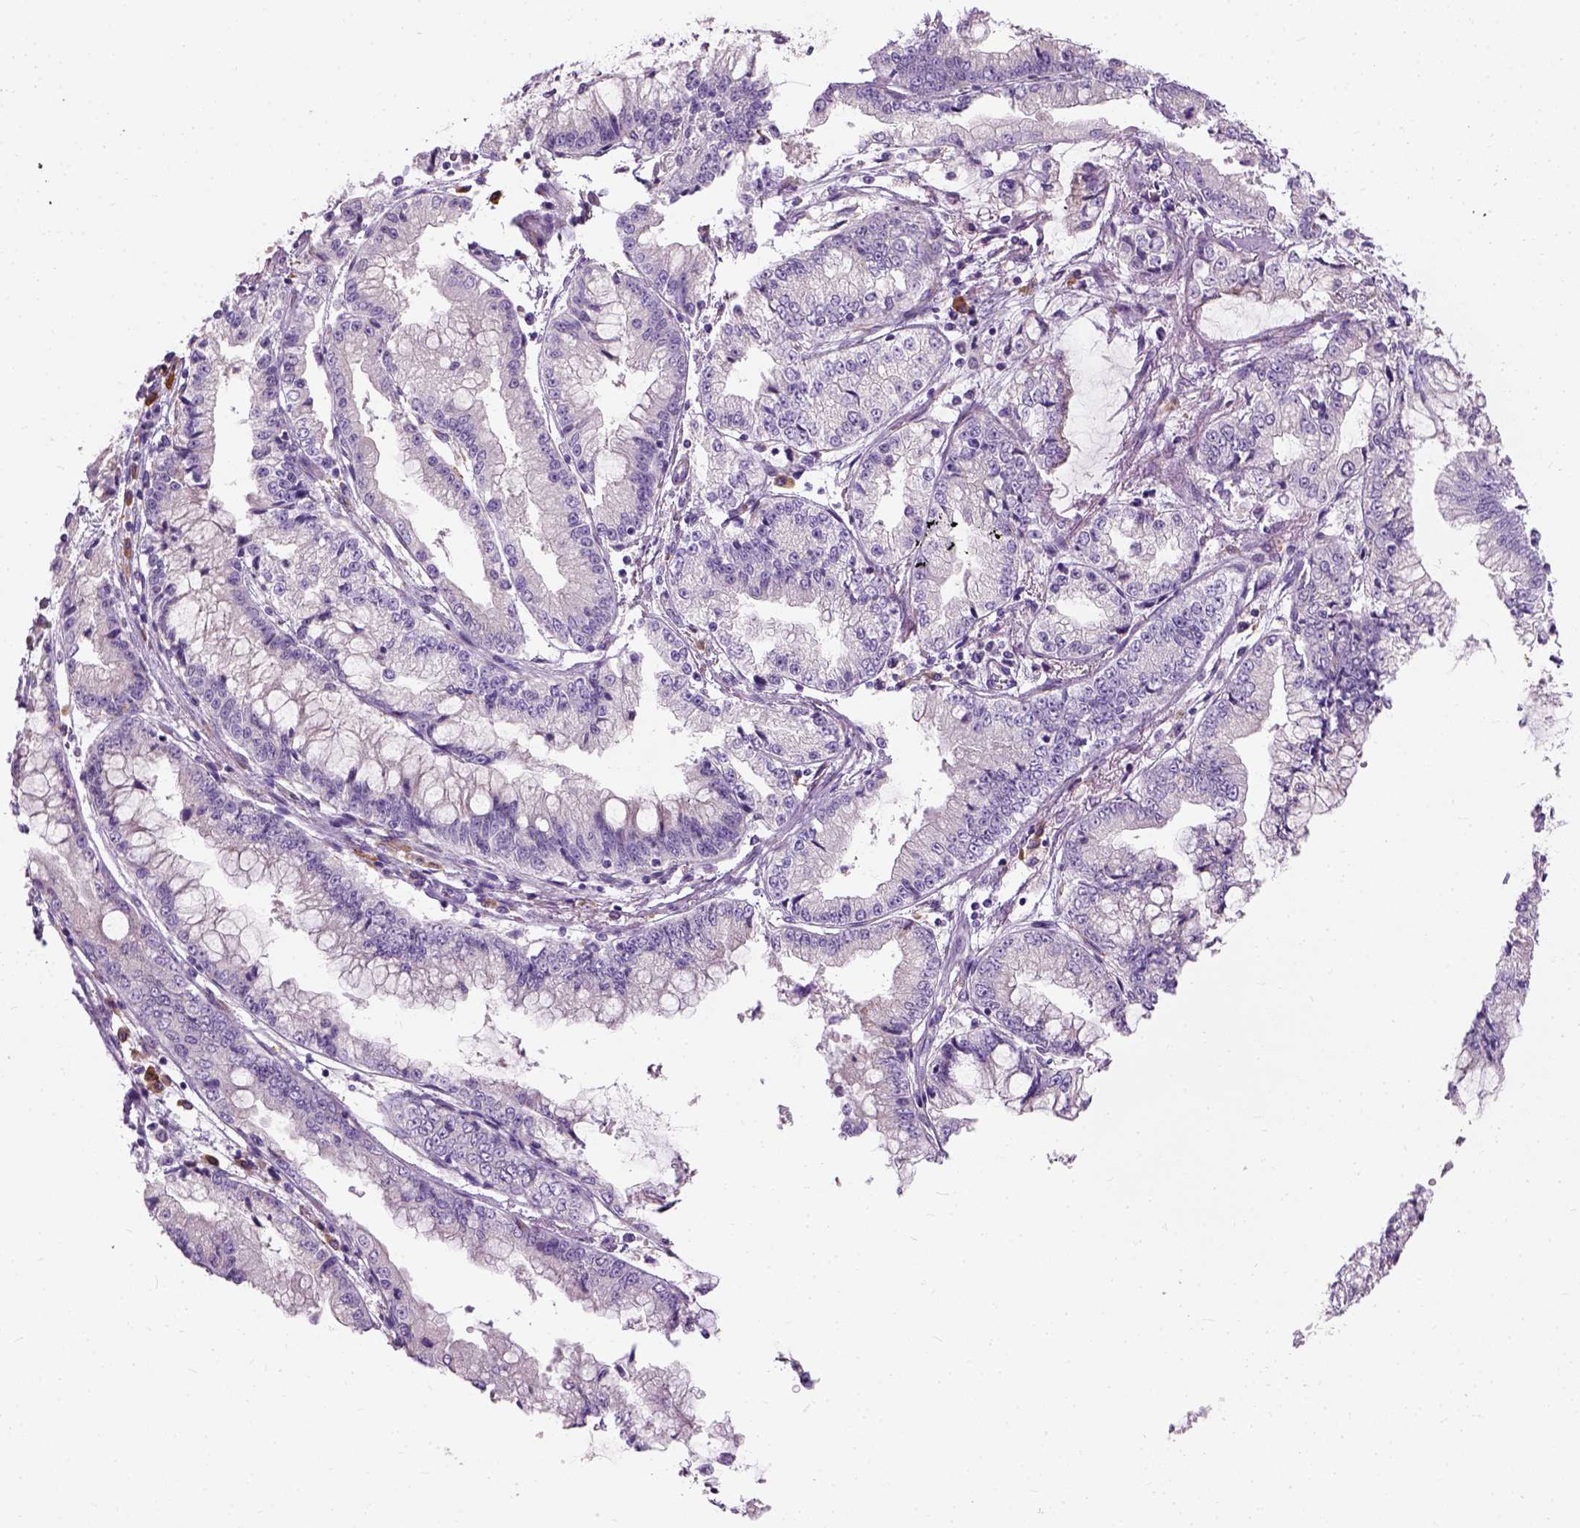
{"staining": {"intensity": "negative", "quantity": "none", "location": "none"}, "tissue": "stomach cancer", "cell_type": "Tumor cells", "image_type": "cancer", "snomed": [{"axis": "morphology", "description": "Adenocarcinoma, NOS"}, {"axis": "topography", "description": "Stomach, upper"}], "caption": "Human stomach cancer stained for a protein using IHC displays no staining in tumor cells.", "gene": "TRIM72", "patient": {"sex": "female", "age": 74}}